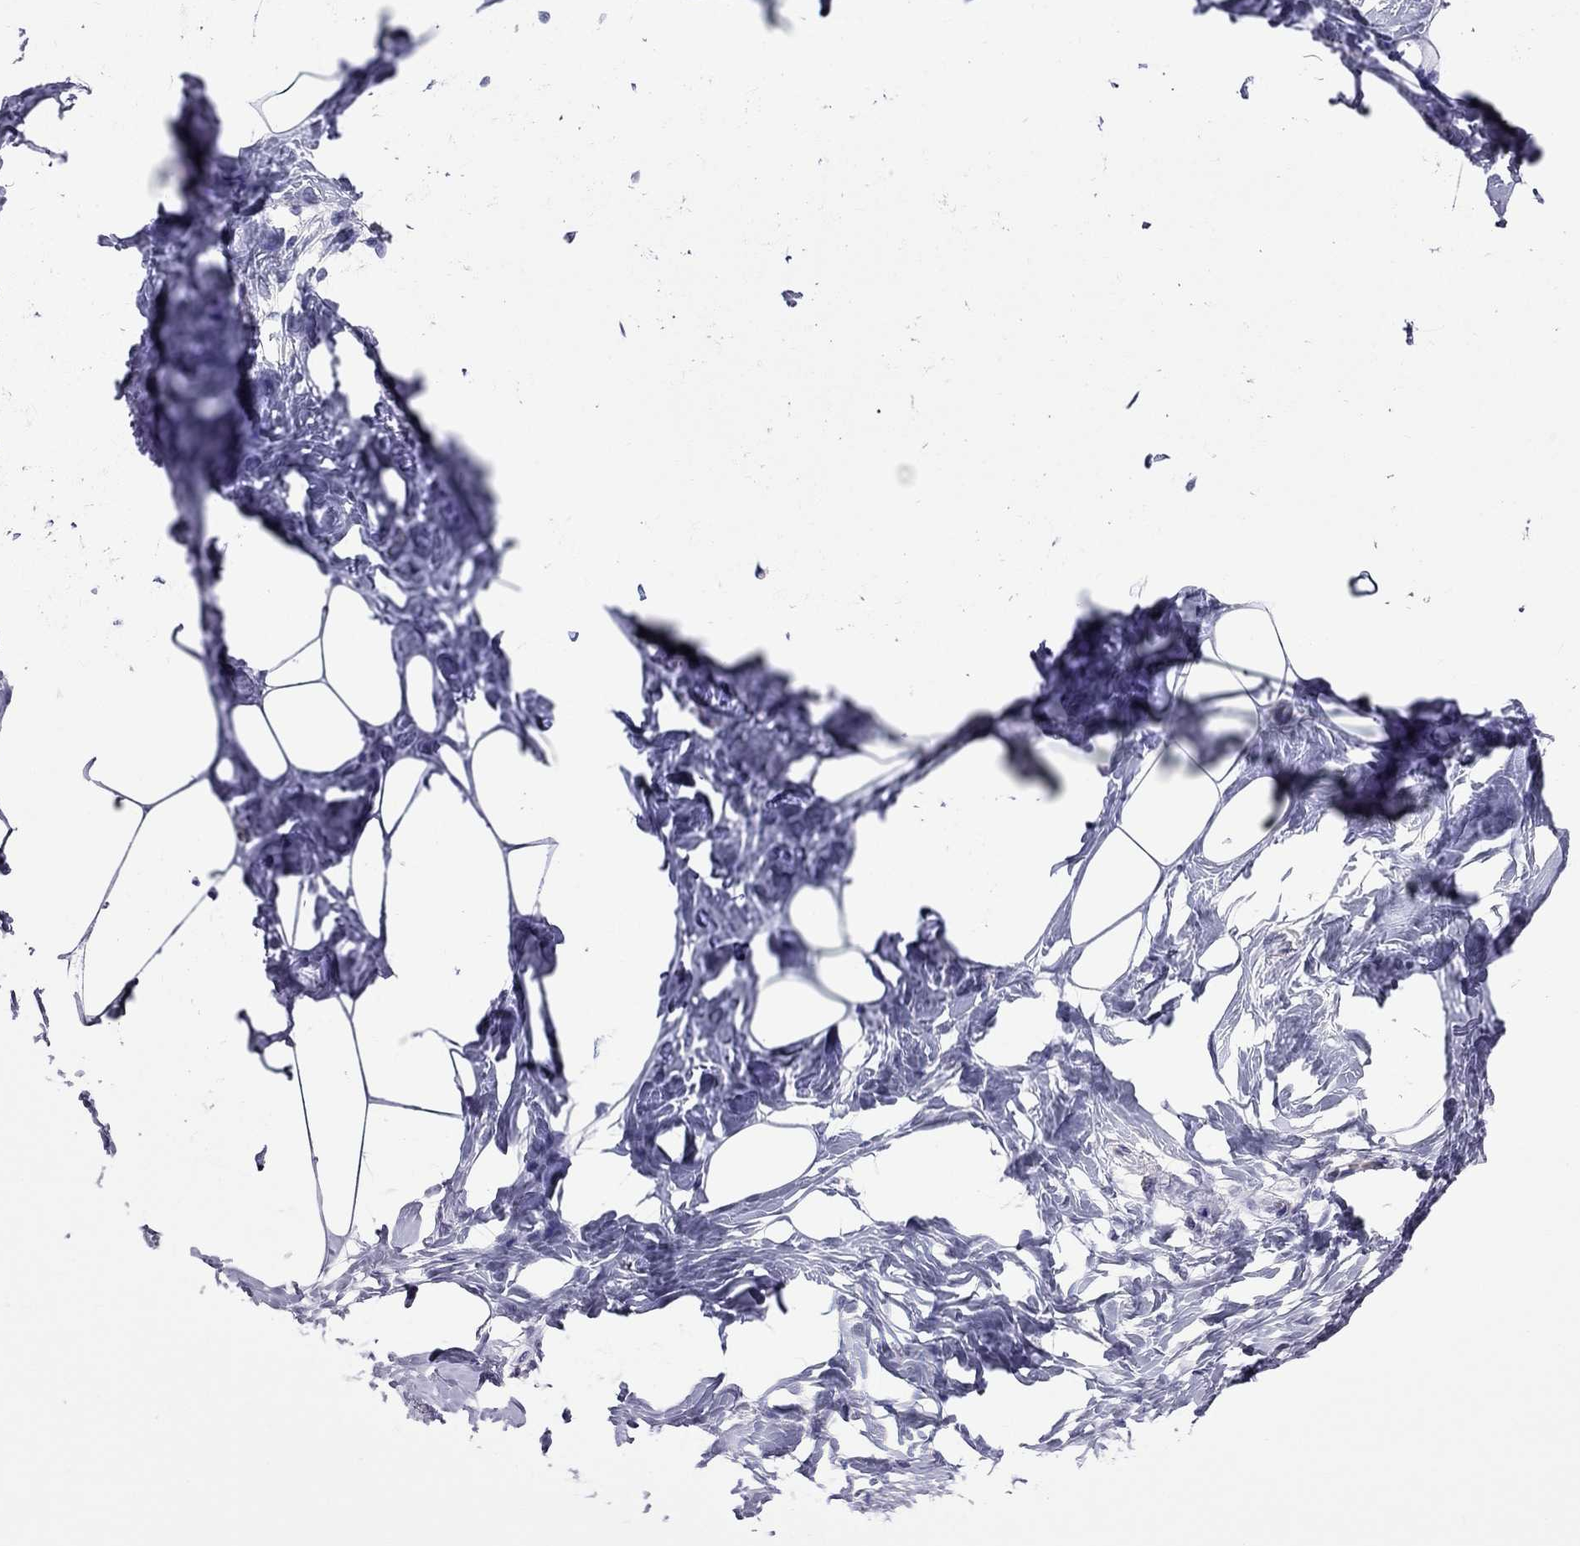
{"staining": {"intensity": "negative", "quantity": "none", "location": "none"}, "tissue": "breast", "cell_type": "Adipocytes", "image_type": "normal", "snomed": [{"axis": "morphology", "description": "Normal tissue, NOS"}, {"axis": "morphology", "description": "Lobular carcinoma, in situ"}, {"axis": "topography", "description": "Breast"}], "caption": "Immunohistochemistry of normal breast exhibits no expression in adipocytes.", "gene": "CROCC2", "patient": {"sex": "female", "age": 35}}